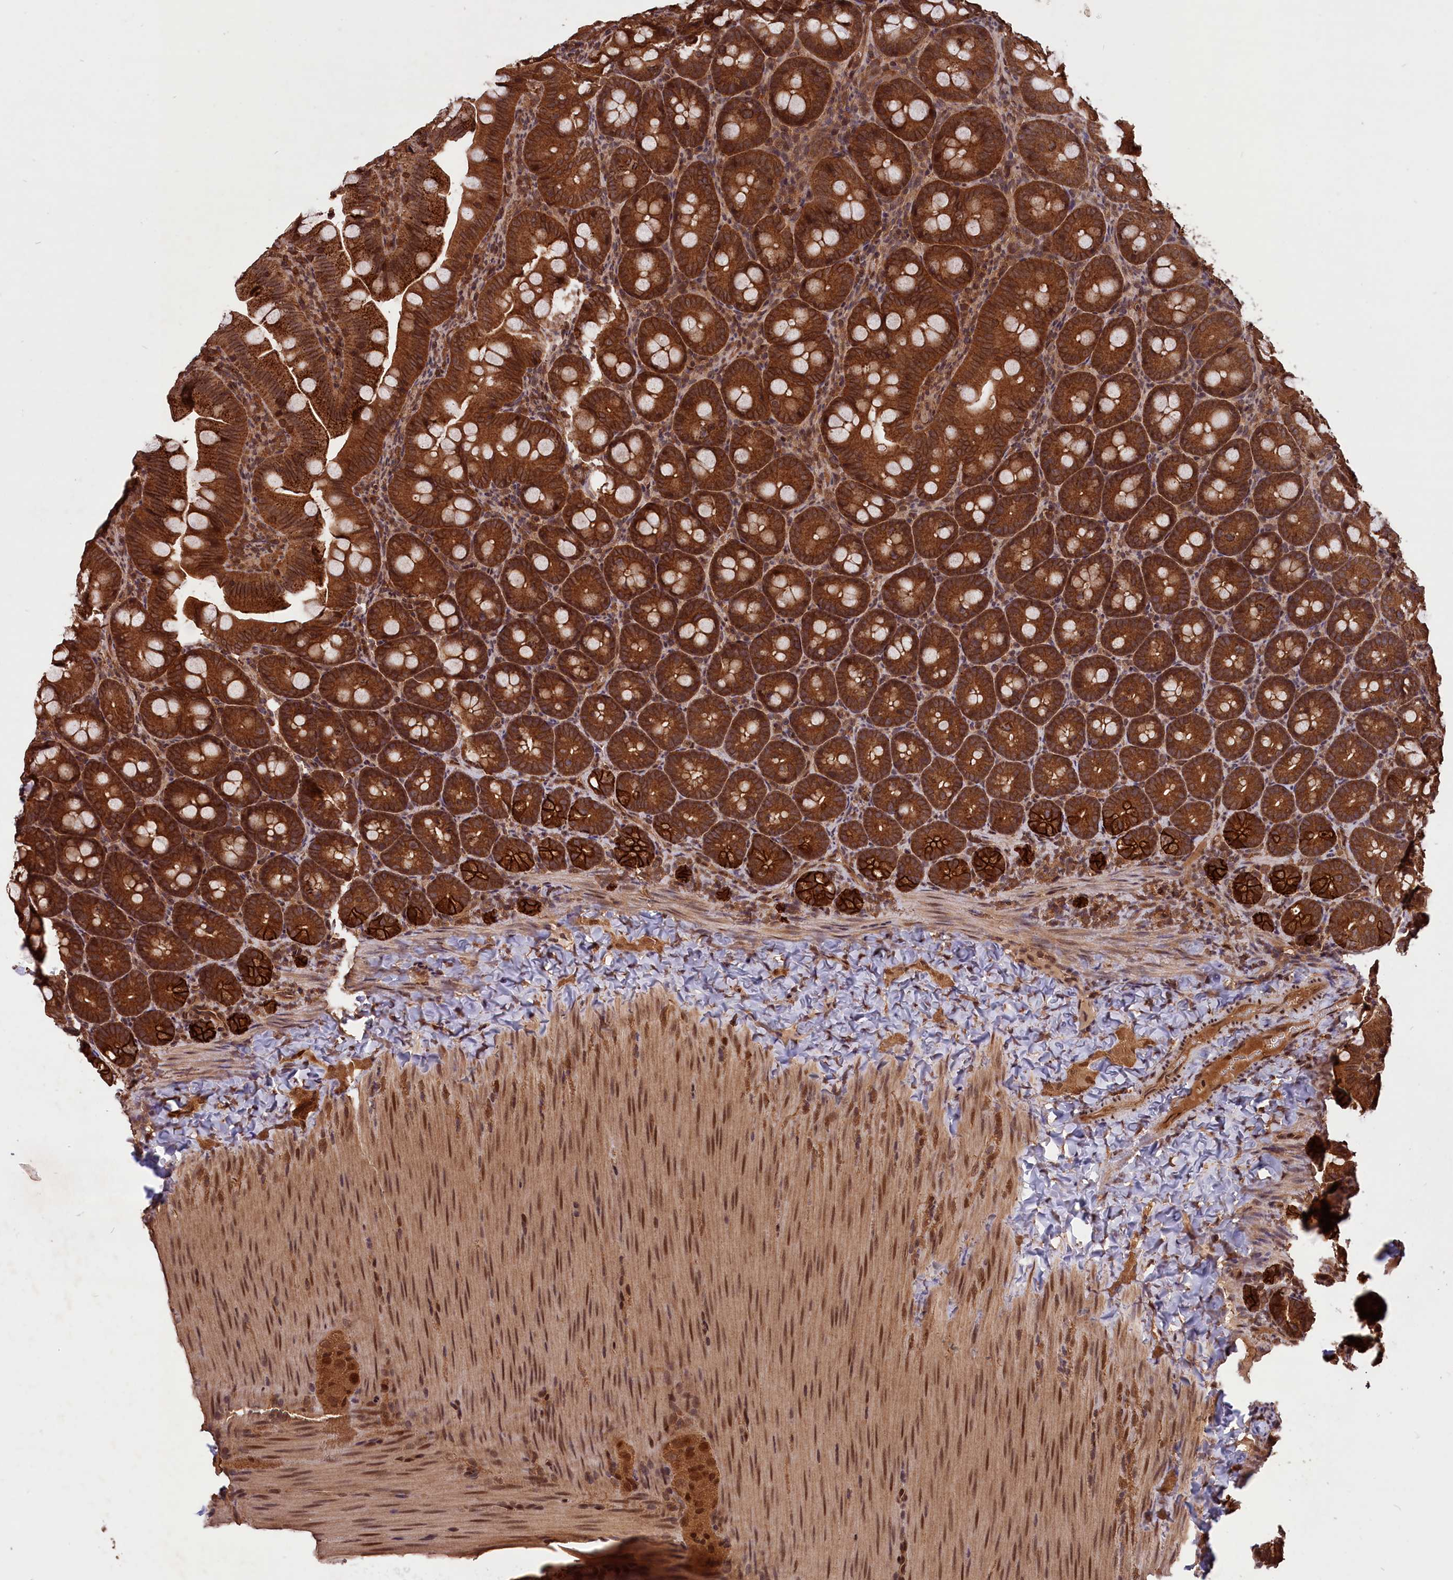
{"staining": {"intensity": "strong", "quantity": ">75%", "location": "cytoplasmic/membranous"}, "tissue": "appendix", "cell_type": "Glandular cells", "image_type": "normal", "snomed": [{"axis": "morphology", "description": "Normal tissue, NOS"}, {"axis": "topography", "description": "Appendix"}], "caption": "Human appendix stained with a brown dye shows strong cytoplasmic/membranous positive expression in approximately >75% of glandular cells.", "gene": "IST1", "patient": {"sex": "female", "age": 33}}